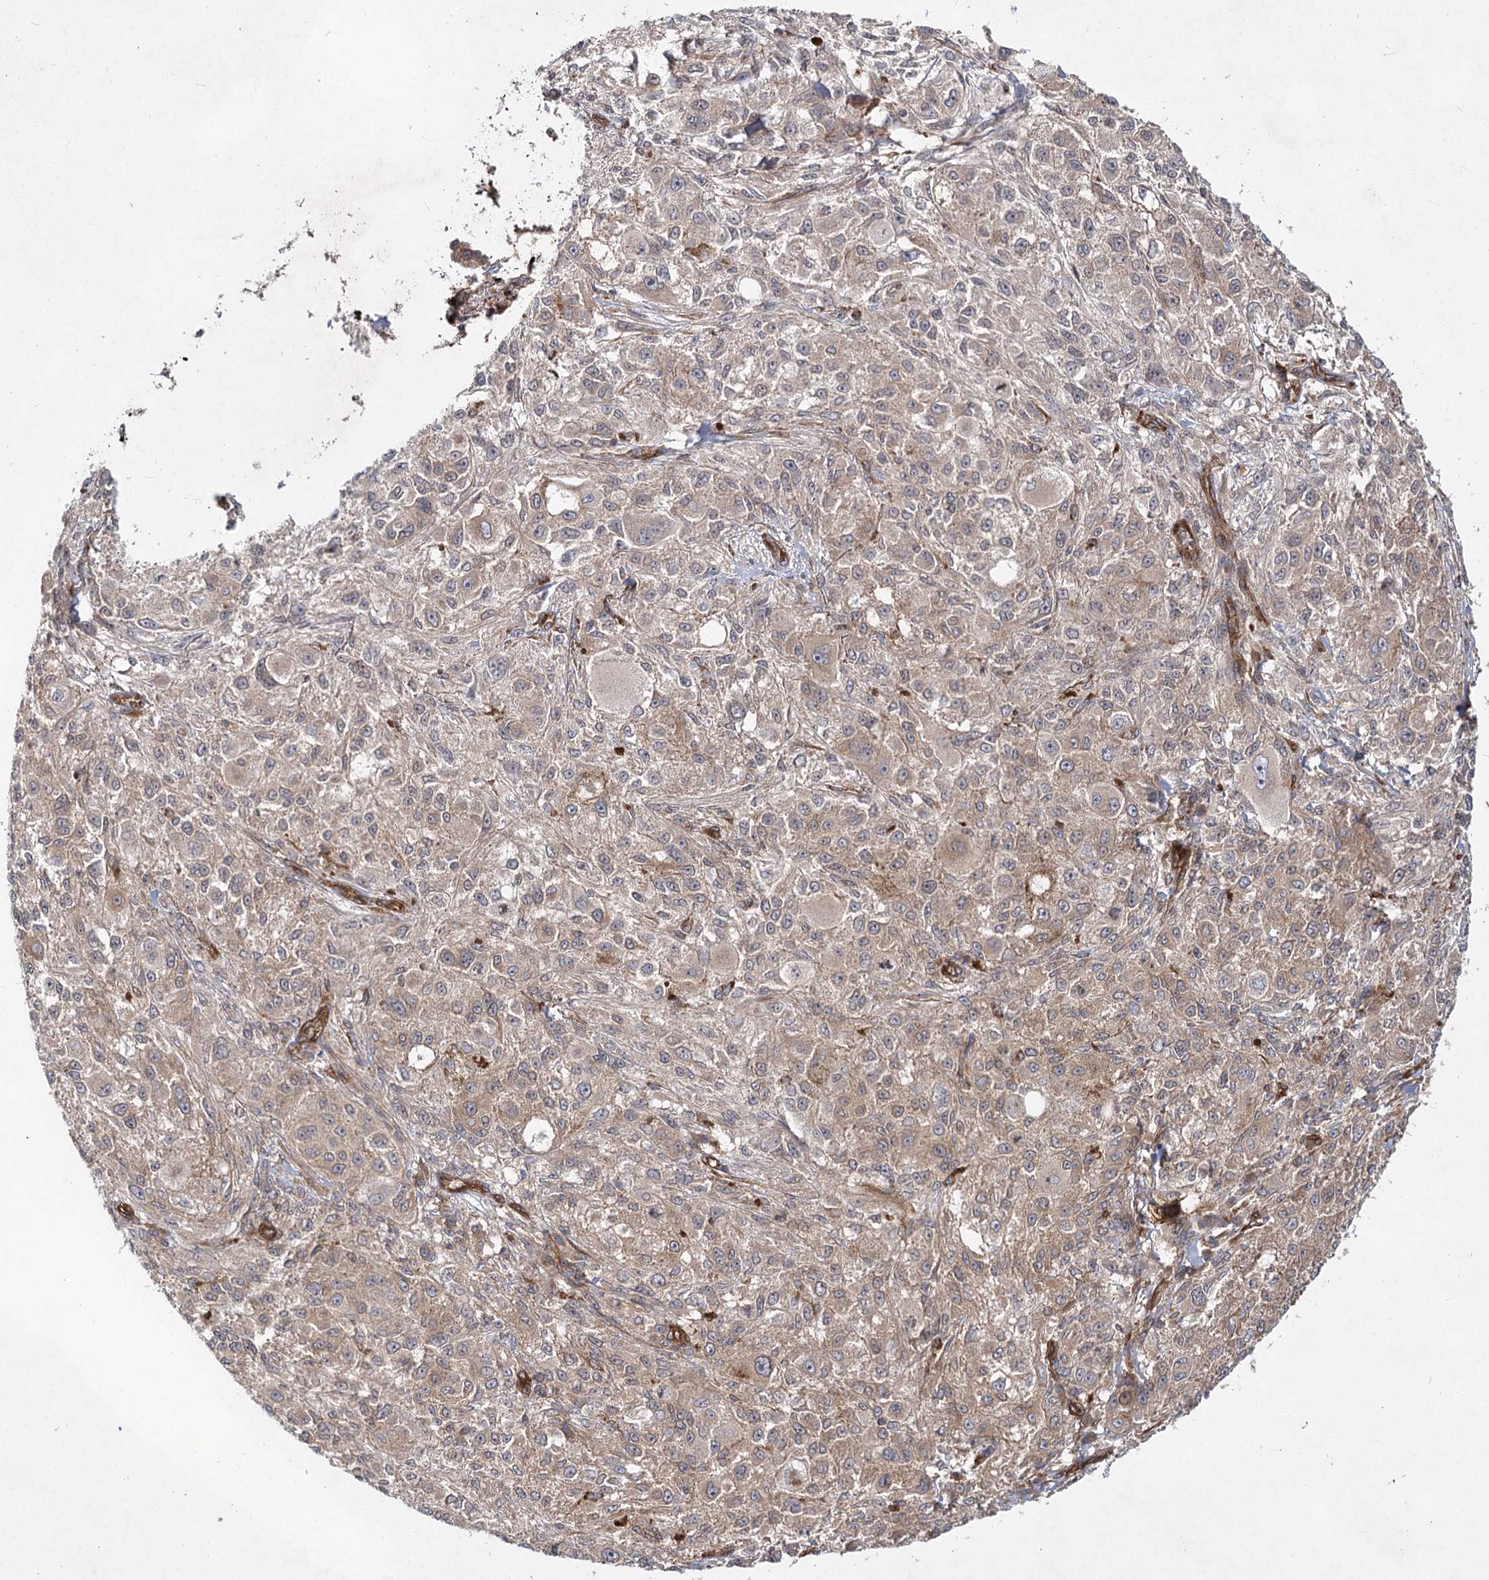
{"staining": {"intensity": "moderate", "quantity": "<25%", "location": "cytoplasmic/membranous"}, "tissue": "melanoma", "cell_type": "Tumor cells", "image_type": "cancer", "snomed": [{"axis": "morphology", "description": "Necrosis, NOS"}, {"axis": "morphology", "description": "Malignant melanoma, NOS"}, {"axis": "topography", "description": "Skin"}], "caption": "The immunohistochemical stain highlights moderate cytoplasmic/membranous expression in tumor cells of melanoma tissue.", "gene": "IQSEC1", "patient": {"sex": "female", "age": 87}}